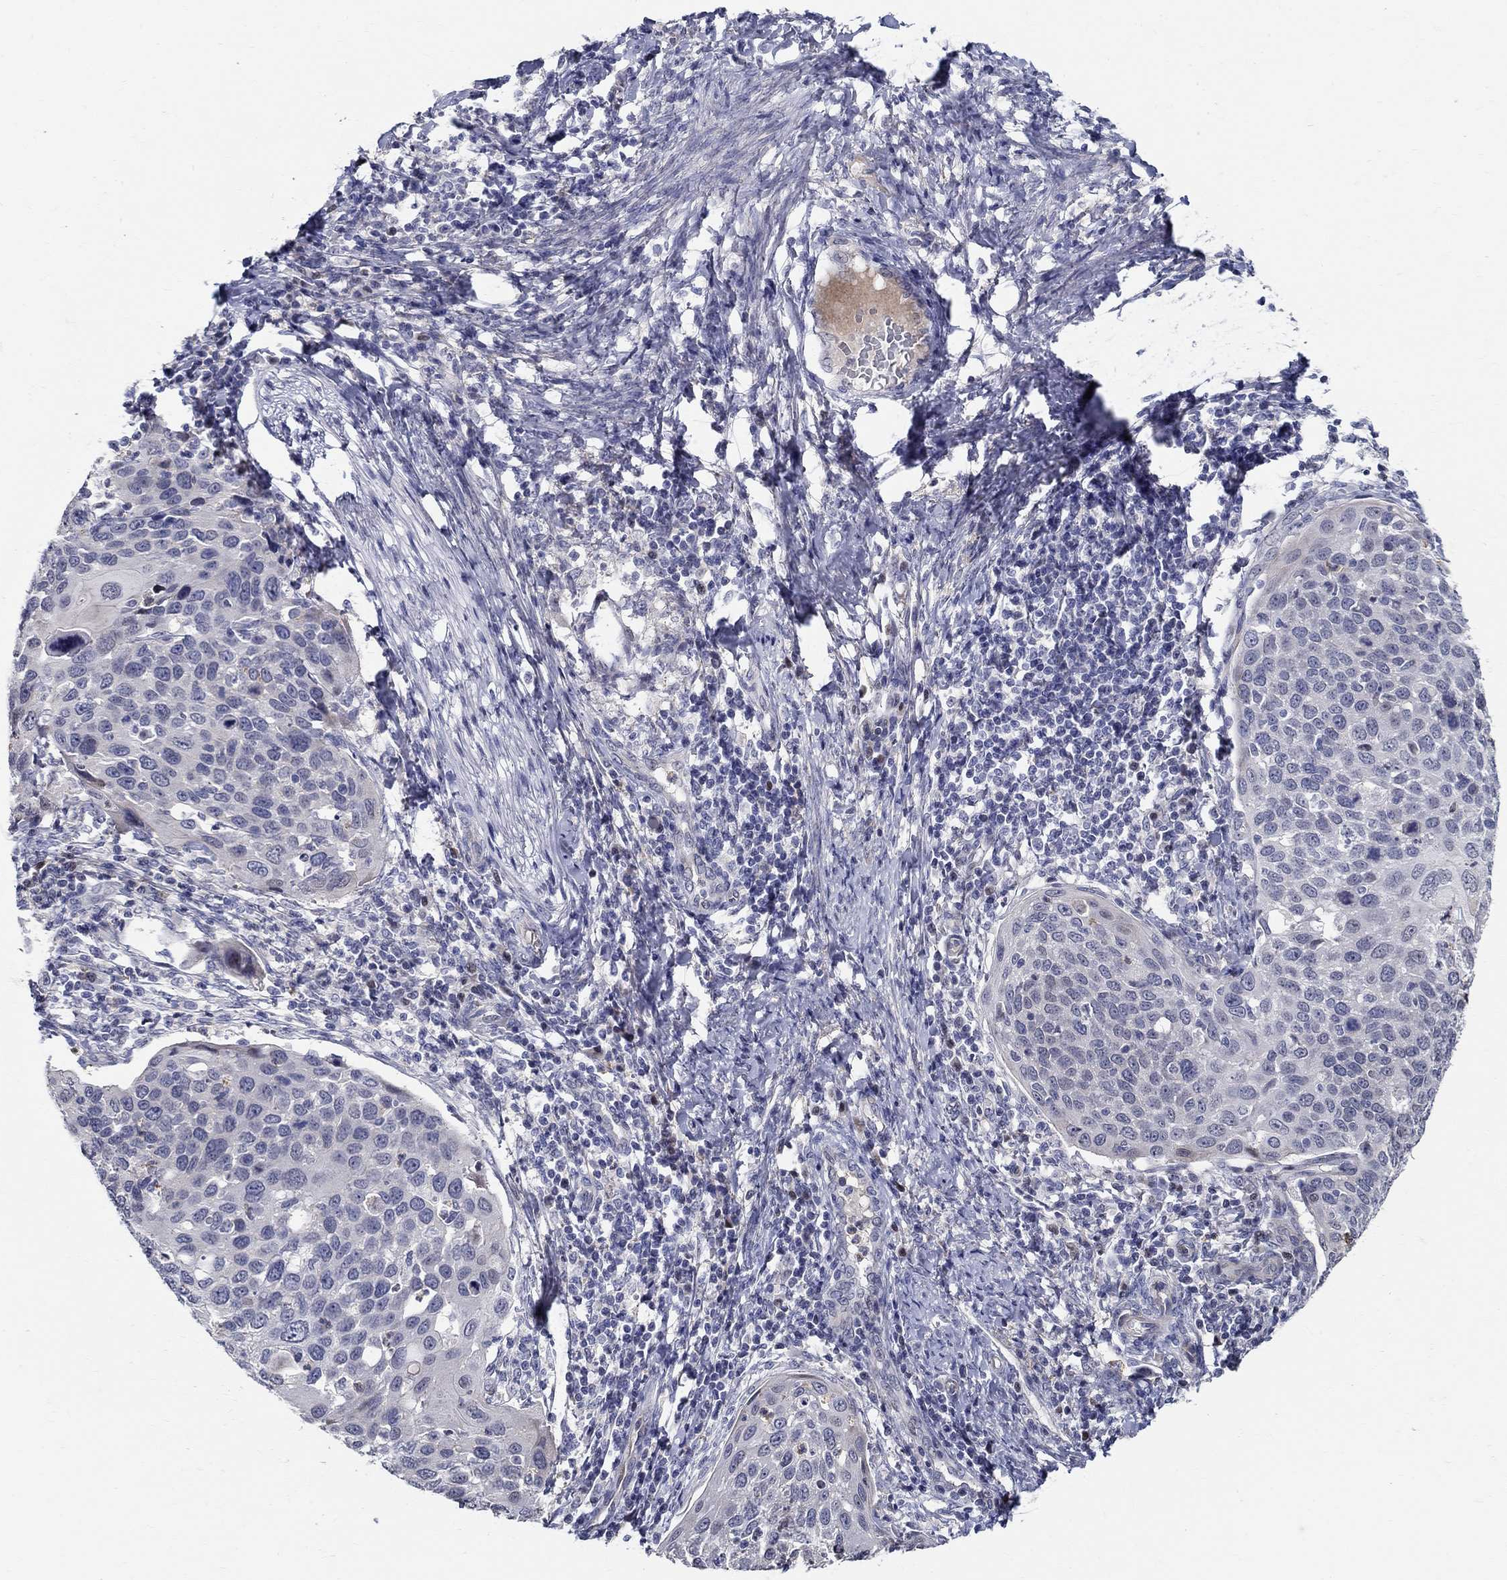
{"staining": {"intensity": "negative", "quantity": "none", "location": "none"}, "tissue": "cervical cancer", "cell_type": "Tumor cells", "image_type": "cancer", "snomed": [{"axis": "morphology", "description": "Squamous cell carcinoma, NOS"}, {"axis": "topography", "description": "Cervix"}], "caption": "The photomicrograph demonstrates no significant staining in tumor cells of cervical cancer.", "gene": "C16orf46", "patient": {"sex": "female", "age": 54}}